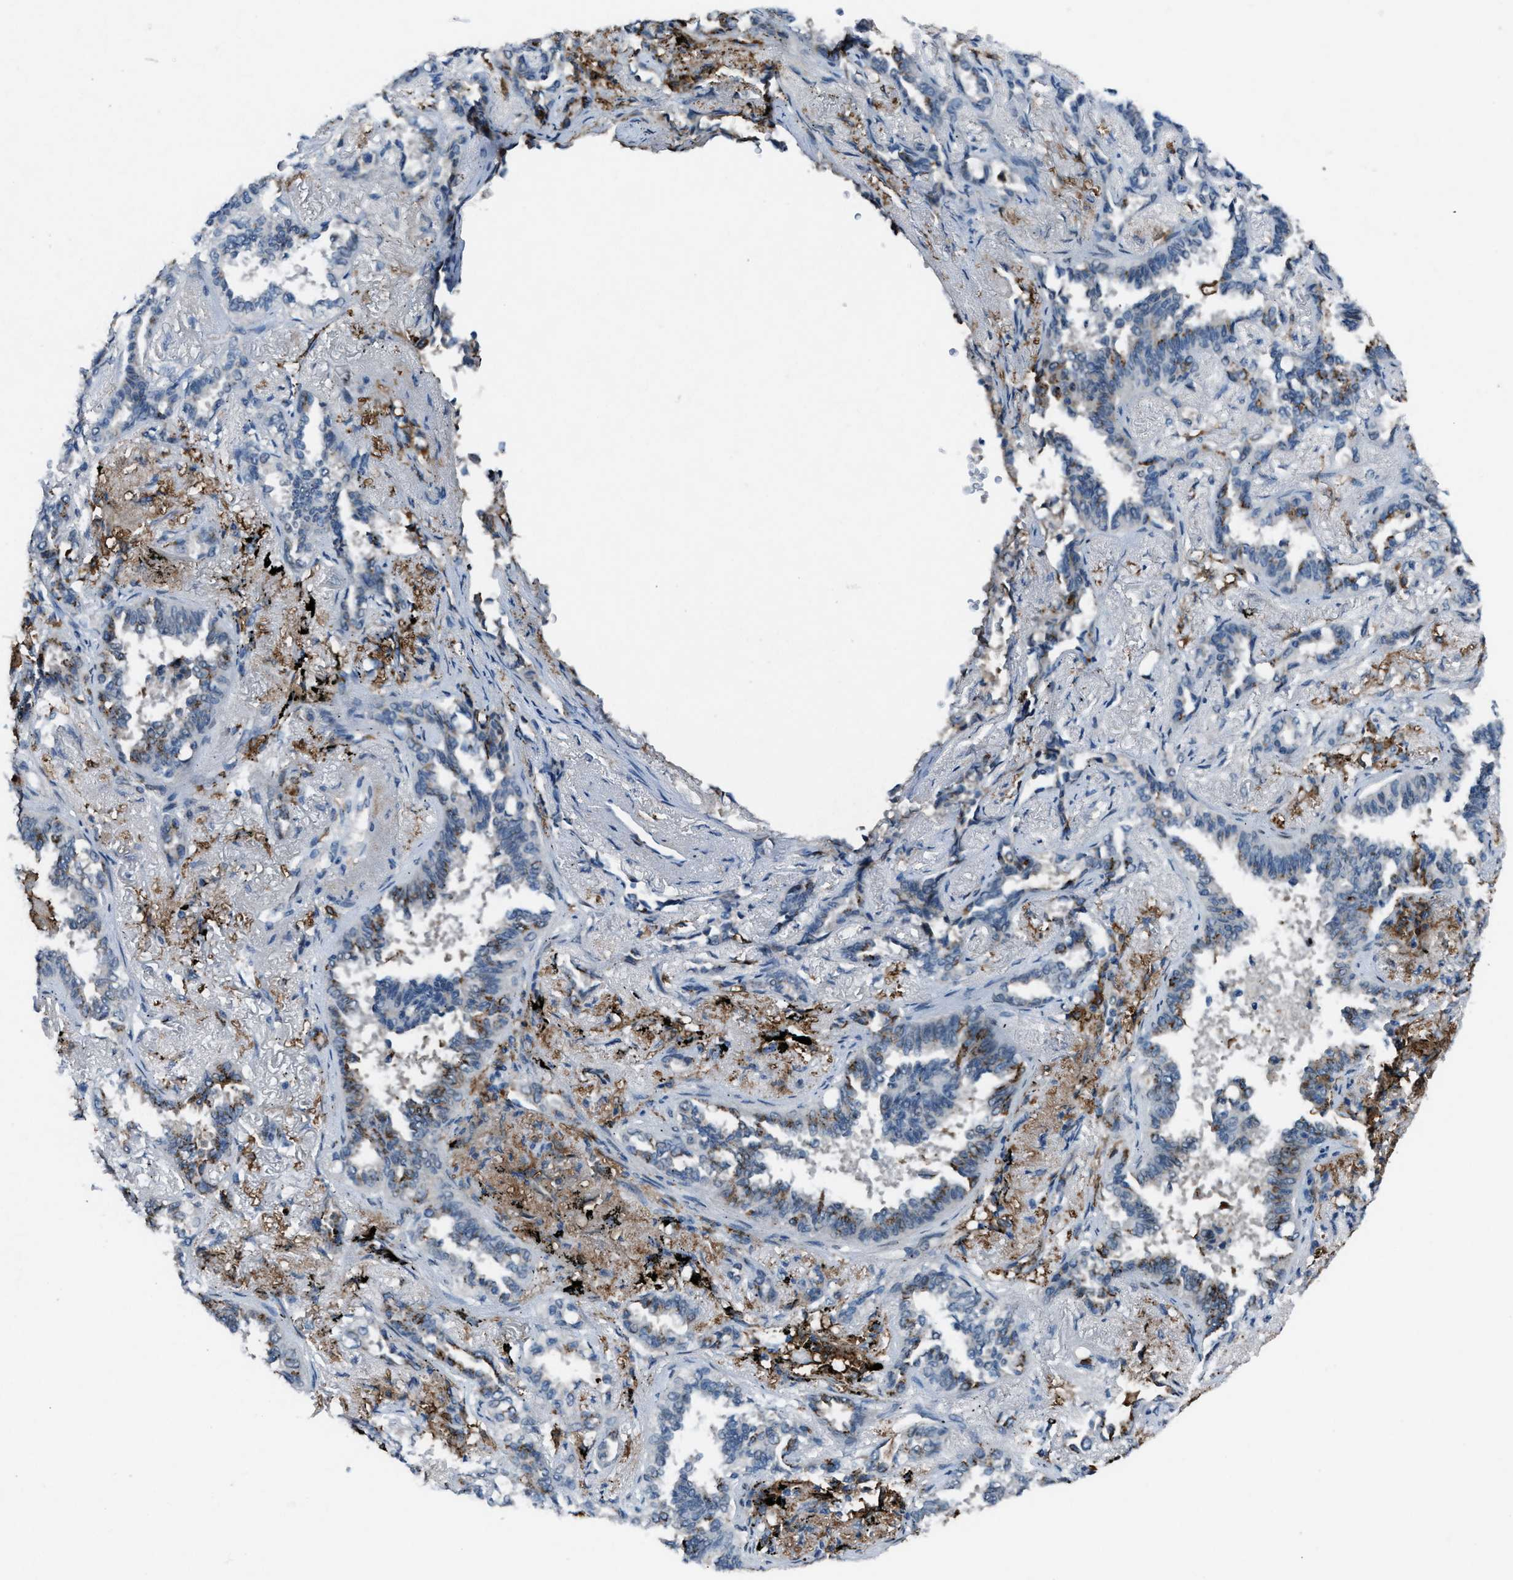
{"staining": {"intensity": "moderate", "quantity": "25%-75%", "location": "cytoplasmic/membranous"}, "tissue": "lung cancer", "cell_type": "Tumor cells", "image_type": "cancer", "snomed": [{"axis": "morphology", "description": "Adenocarcinoma, NOS"}, {"axis": "topography", "description": "Lung"}], "caption": "Protein staining of lung adenocarcinoma tissue displays moderate cytoplasmic/membranous staining in approximately 25%-75% of tumor cells.", "gene": "FCER1G", "patient": {"sex": "male", "age": 59}}